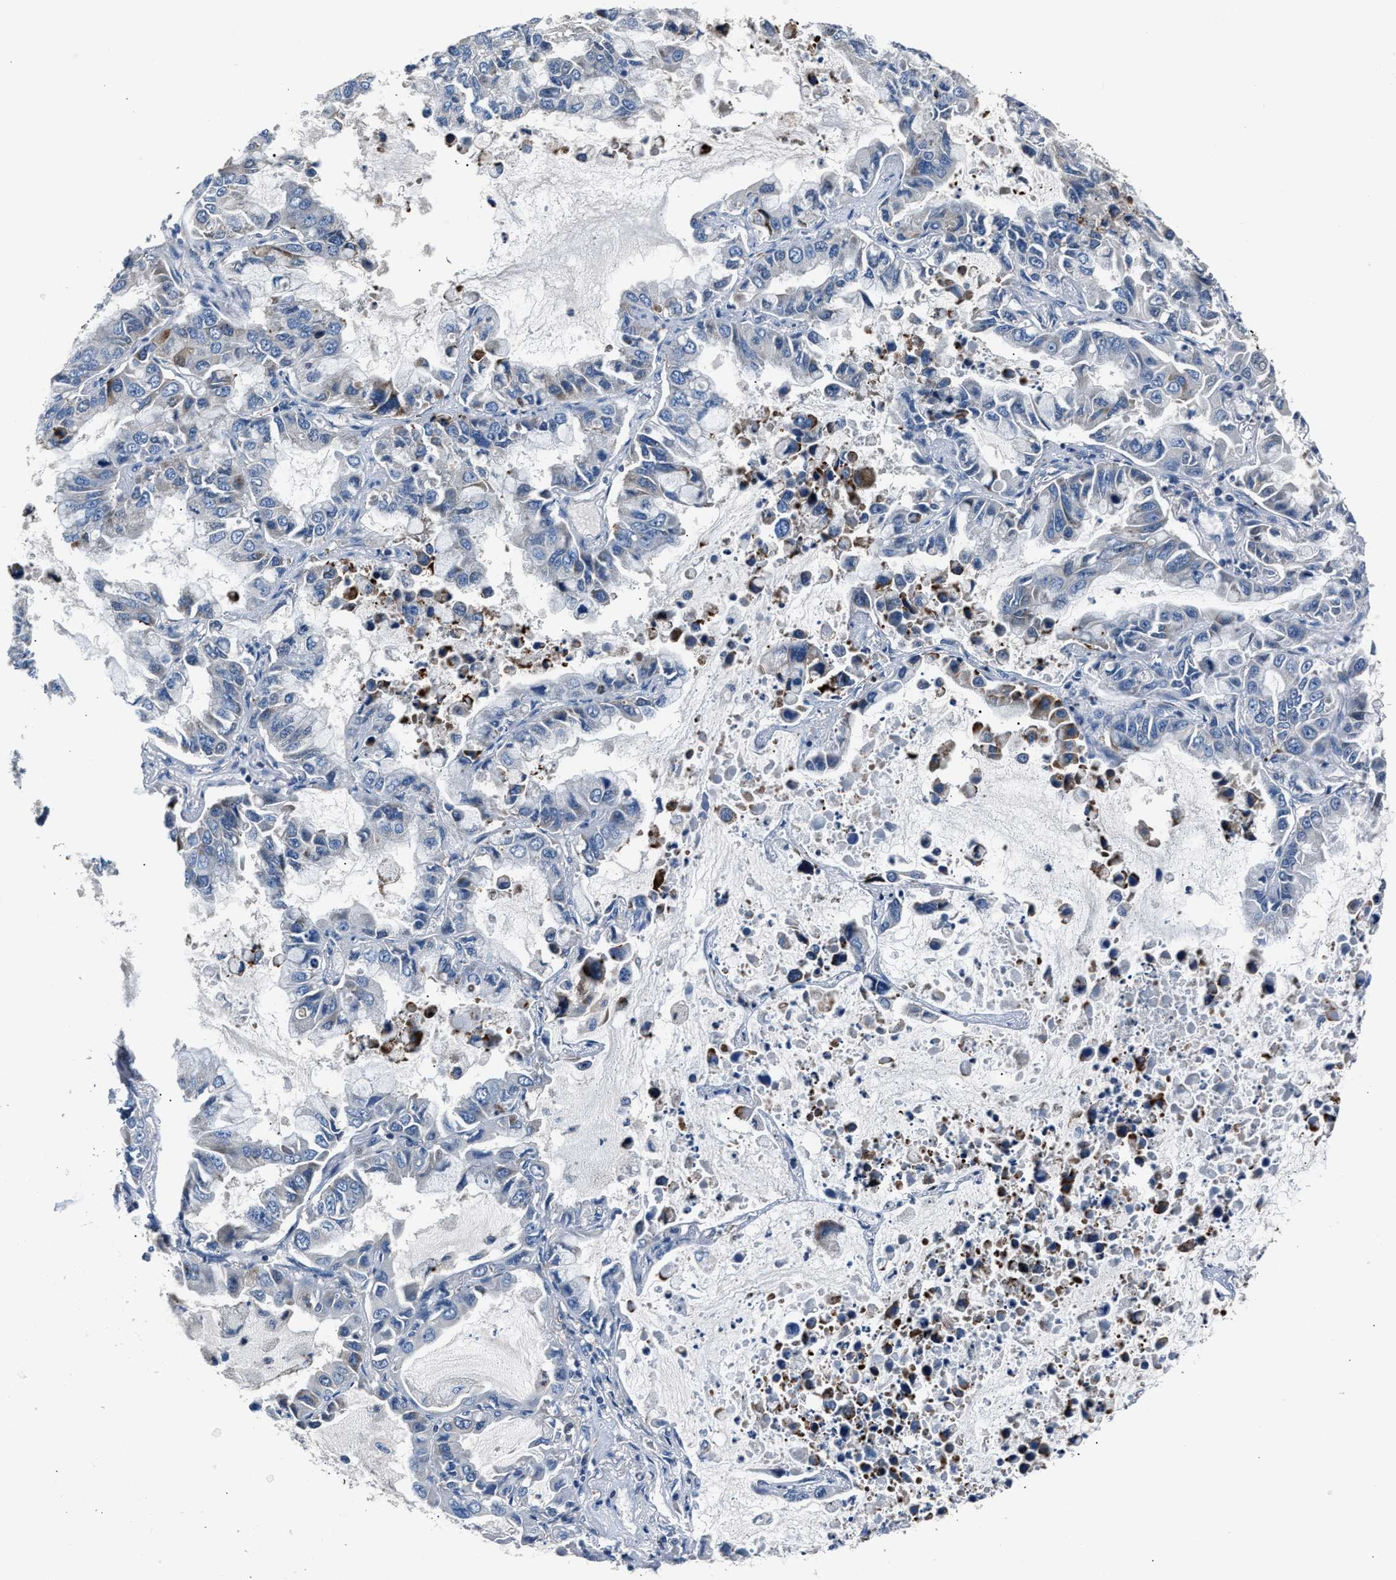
{"staining": {"intensity": "negative", "quantity": "none", "location": "none"}, "tissue": "lung cancer", "cell_type": "Tumor cells", "image_type": "cancer", "snomed": [{"axis": "morphology", "description": "Adenocarcinoma, NOS"}, {"axis": "topography", "description": "Lung"}], "caption": "Lung cancer was stained to show a protein in brown. There is no significant positivity in tumor cells.", "gene": "DNAJC24", "patient": {"sex": "male", "age": 64}}